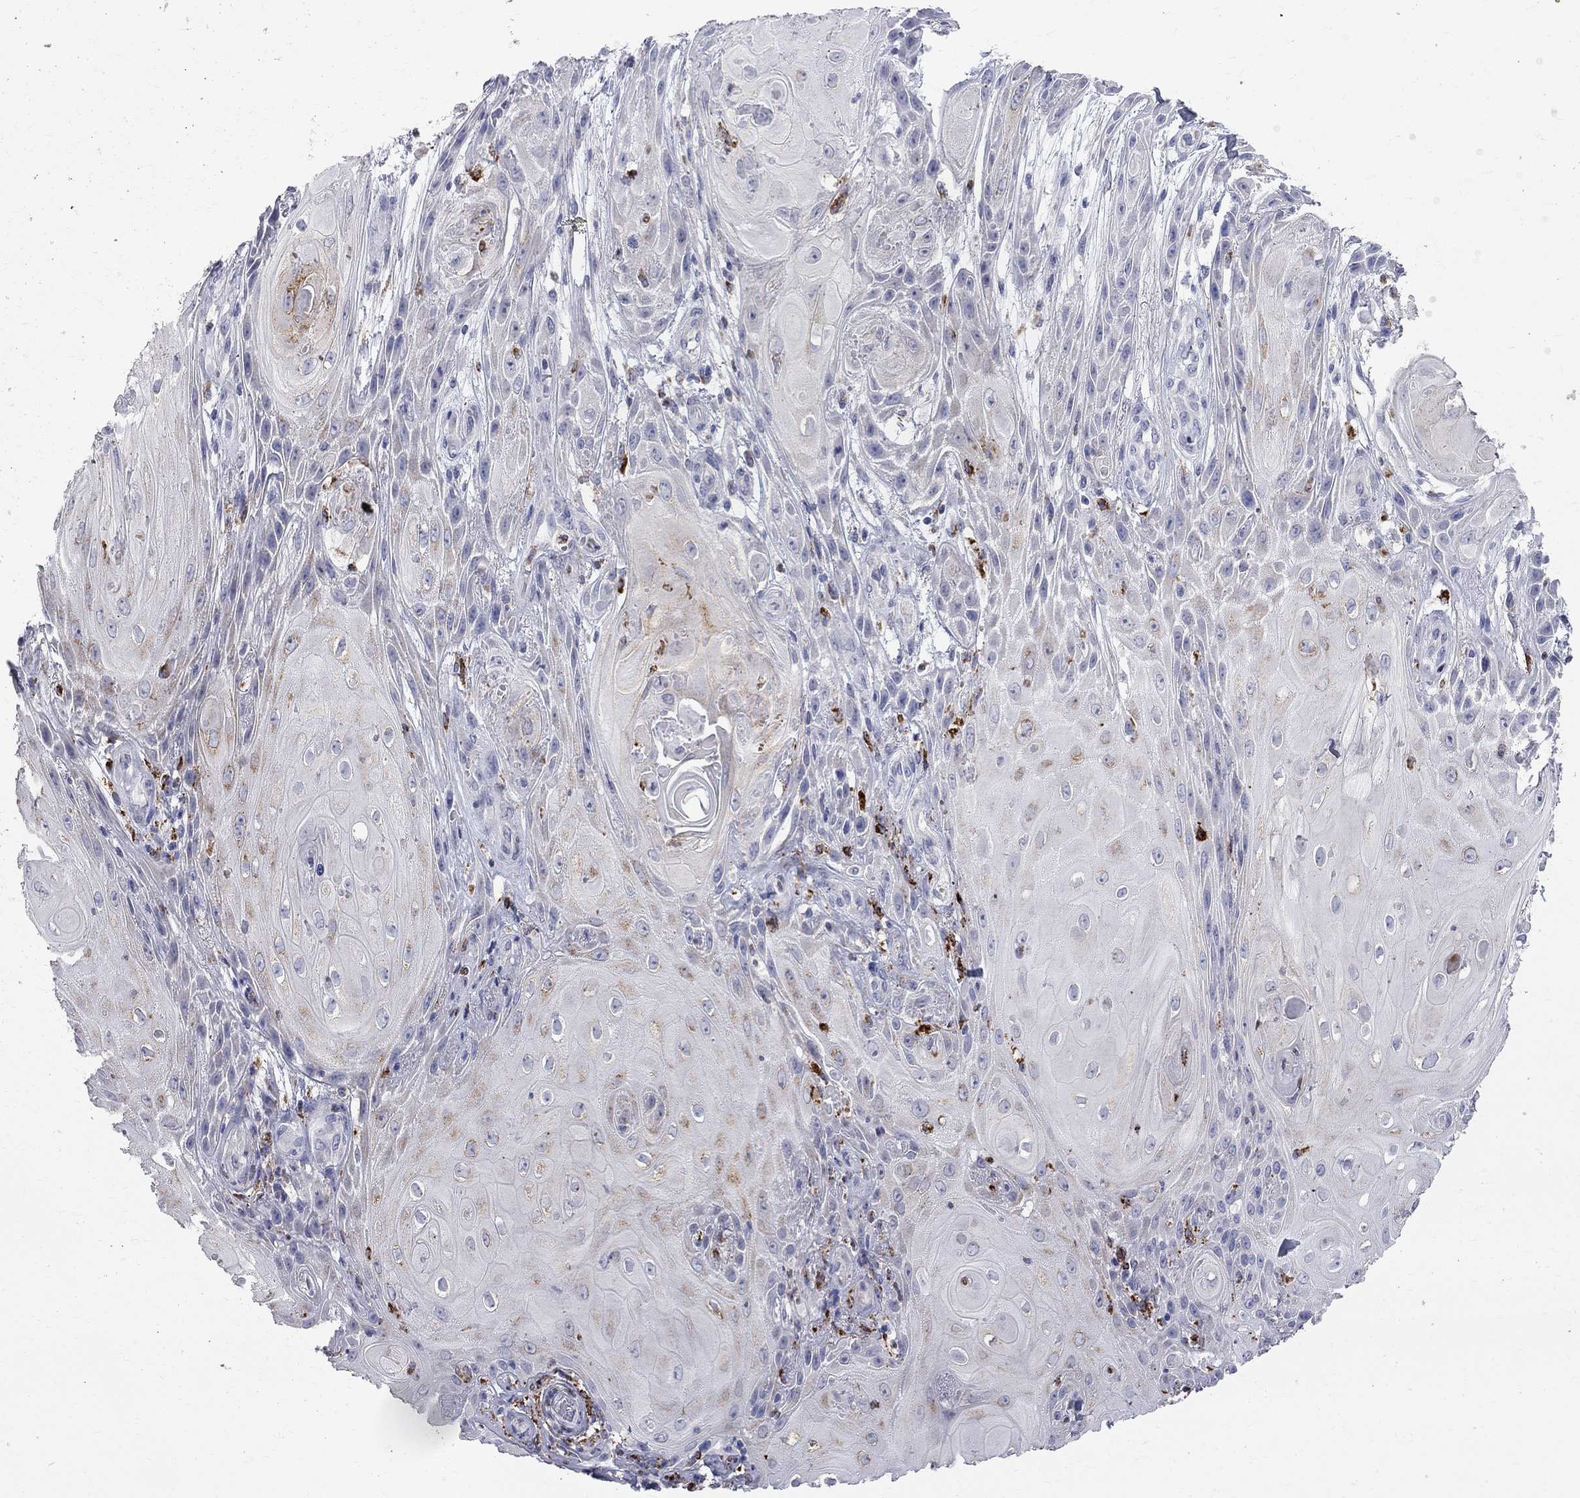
{"staining": {"intensity": "moderate", "quantity": "<25%", "location": "cytoplasmic/membranous"}, "tissue": "skin cancer", "cell_type": "Tumor cells", "image_type": "cancer", "snomed": [{"axis": "morphology", "description": "Squamous cell carcinoma, NOS"}, {"axis": "topography", "description": "Skin"}], "caption": "Skin cancer was stained to show a protein in brown. There is low levels of moderate cytoplasmic/membranous expression in approximately <25% of tumor cells. Ihc stains the protein of interest in brown and the nuclei are stained blue.", "gene": "ACSL1", "patient": {"sex": "male", "age": 62}}